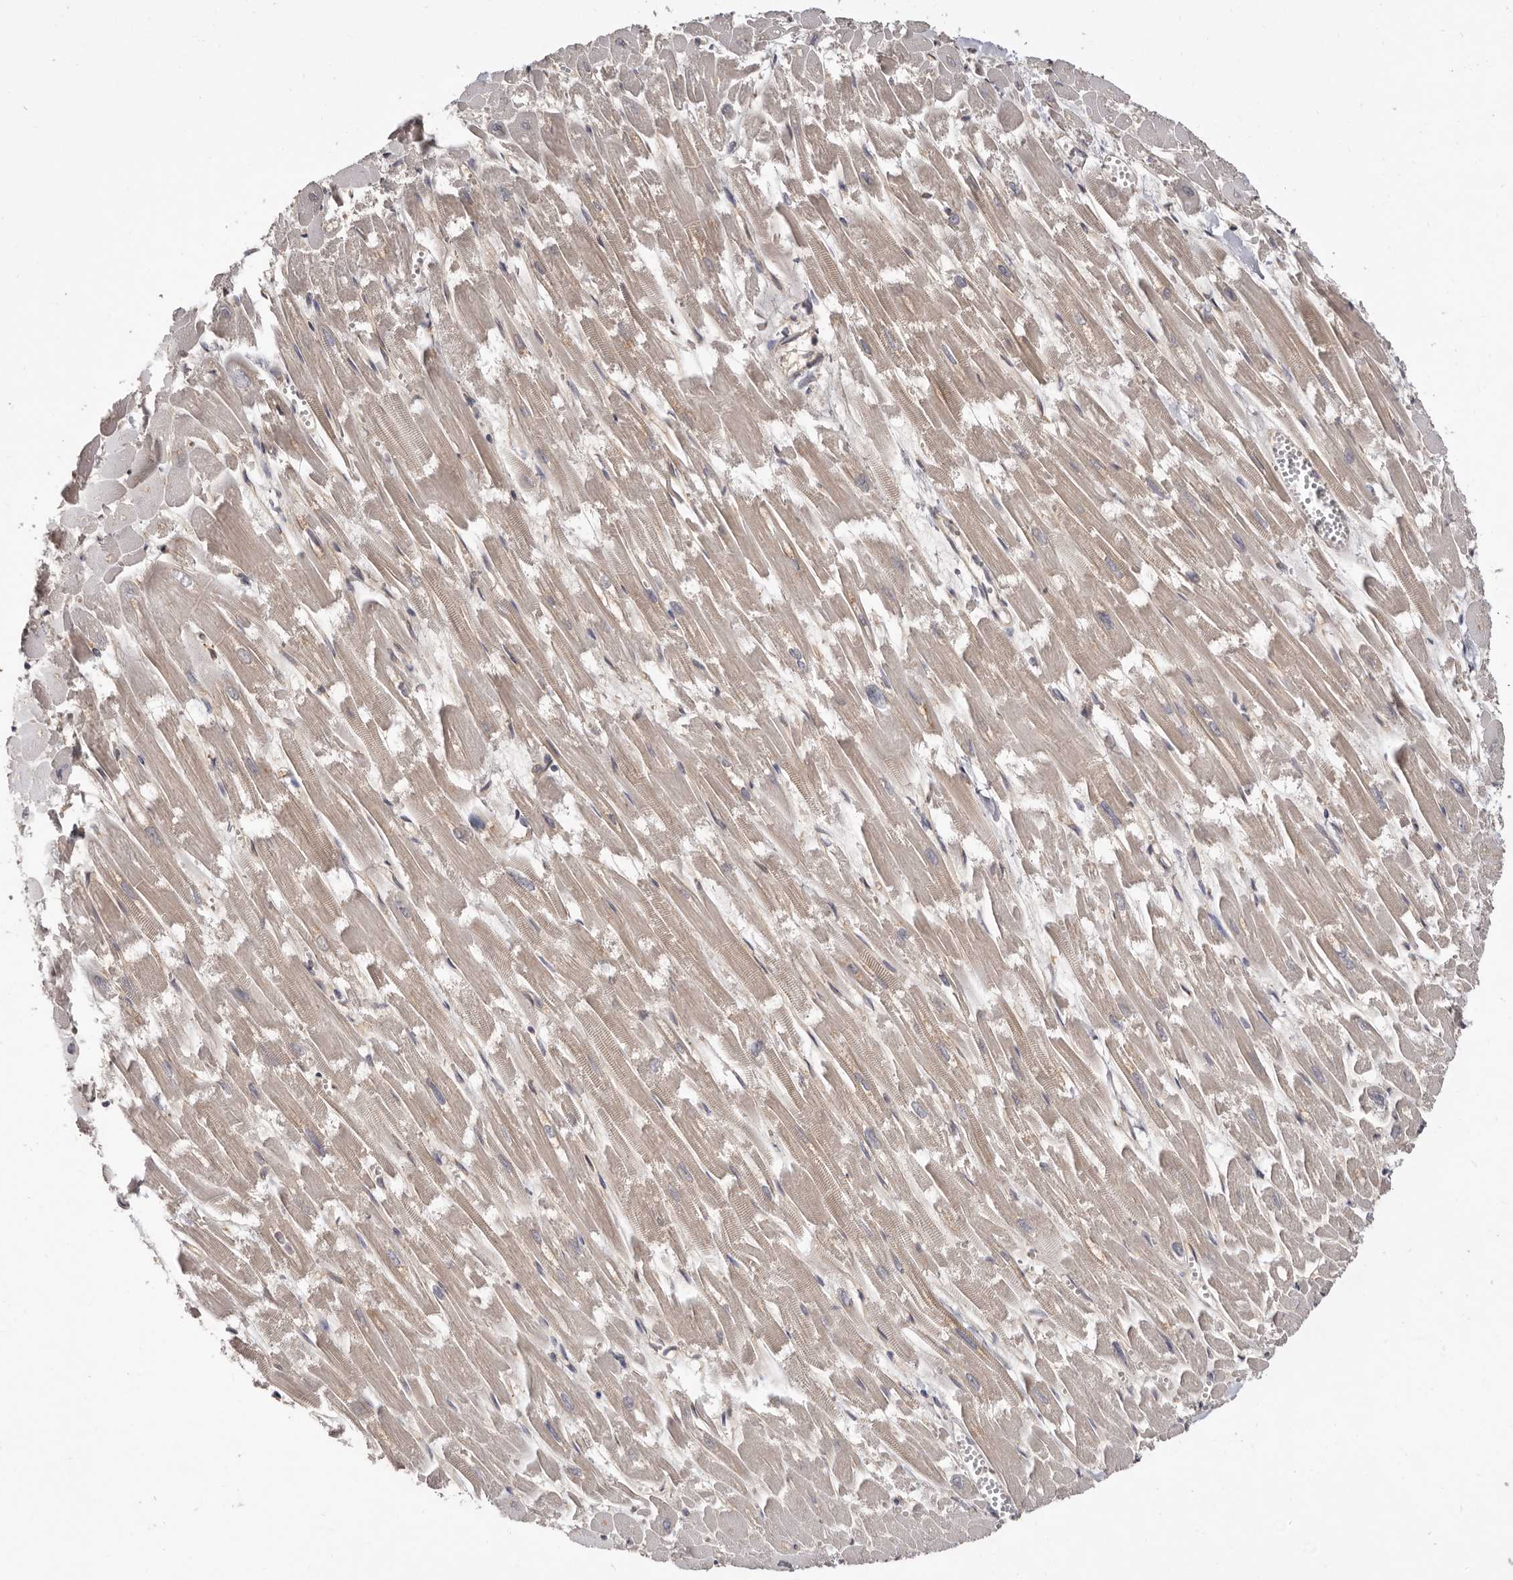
{"staining": {"intensity": "weak", "quantity": "25%-75%", "location": "cytoplasmic/membranous"}, "tissue": "heart muscle", "cell_type": "Cardiomyocytes", "image_type": "normal", "snomed": [{"axis": "morphology", "description": "Normal tissue, NOS"}, {"axis": "topography", "description": "Heart"}], "caption": "Heart muscle stained with immunohistochemistry (IHC) exhibits weak cytoplasmic/membranous staining in approximately 25%-75% of cardiomyocytes. The staining was performed using DAB to visualize the protein expression in brown, while the nuclei were stained in blue with hematoxylin (Magnification: 20x).", "gene": "INAVA", "patient": {"sex": "male", "age": 54}}